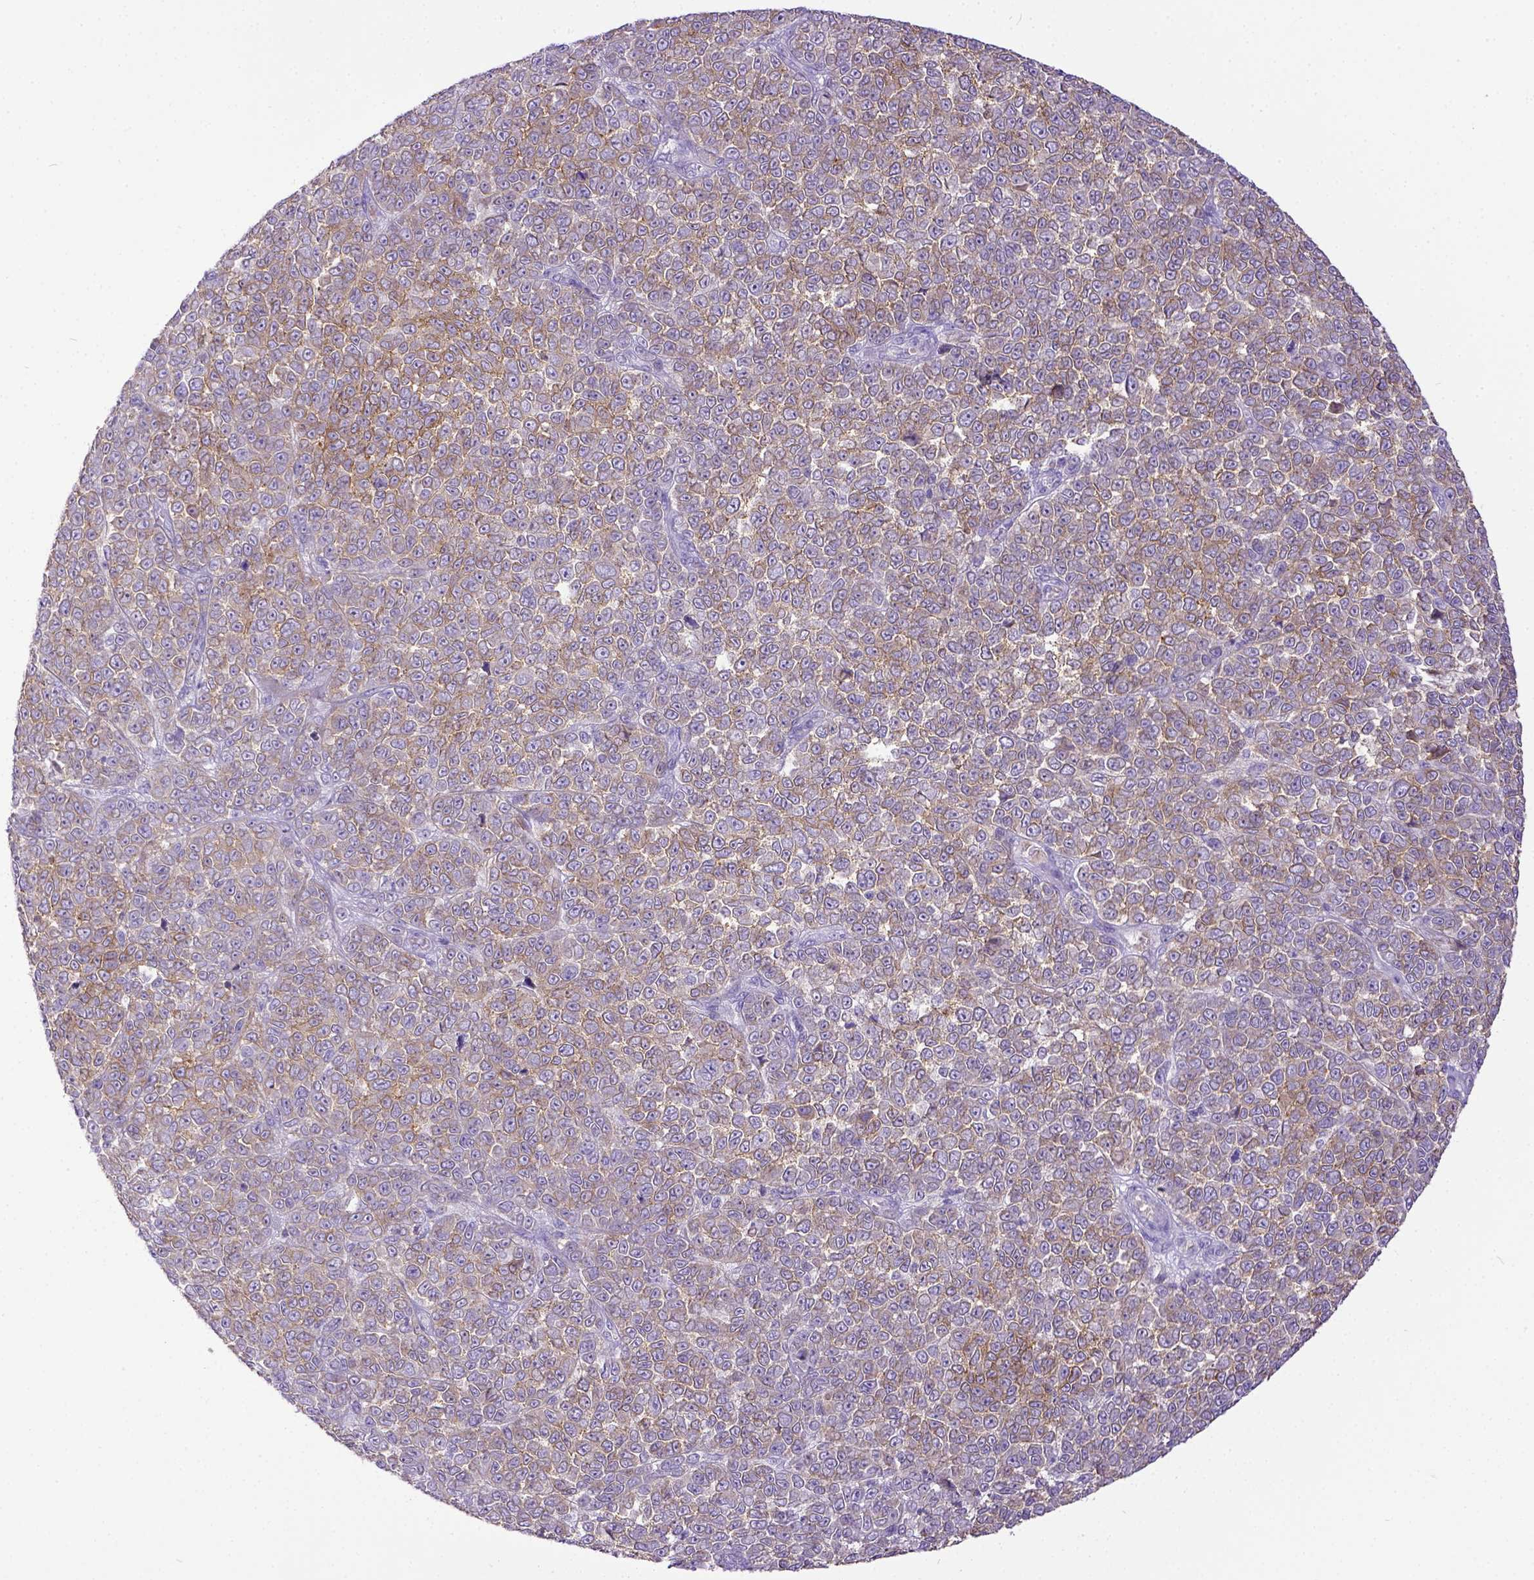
{"staining": {"intensity": "weak", "quantity": "25%-75%", "location": "cytoplasmic/membranous"}, "tissue": "melanoma", "cell_type": "Tumor cells", "image_type": "cancer", "snomed": [{"axis": "morphology", "description": "Malignant melanoma, NOS"}, {"axis": "topography", "description": "Skin"}], "caption": "Protein staining of melanoma tissue displays weak cytoplasmic/membranous staining in approximately 25%-75% of tumor cells.", "gene": "KIT", "patient": {"sex": "female", "age": 95}}